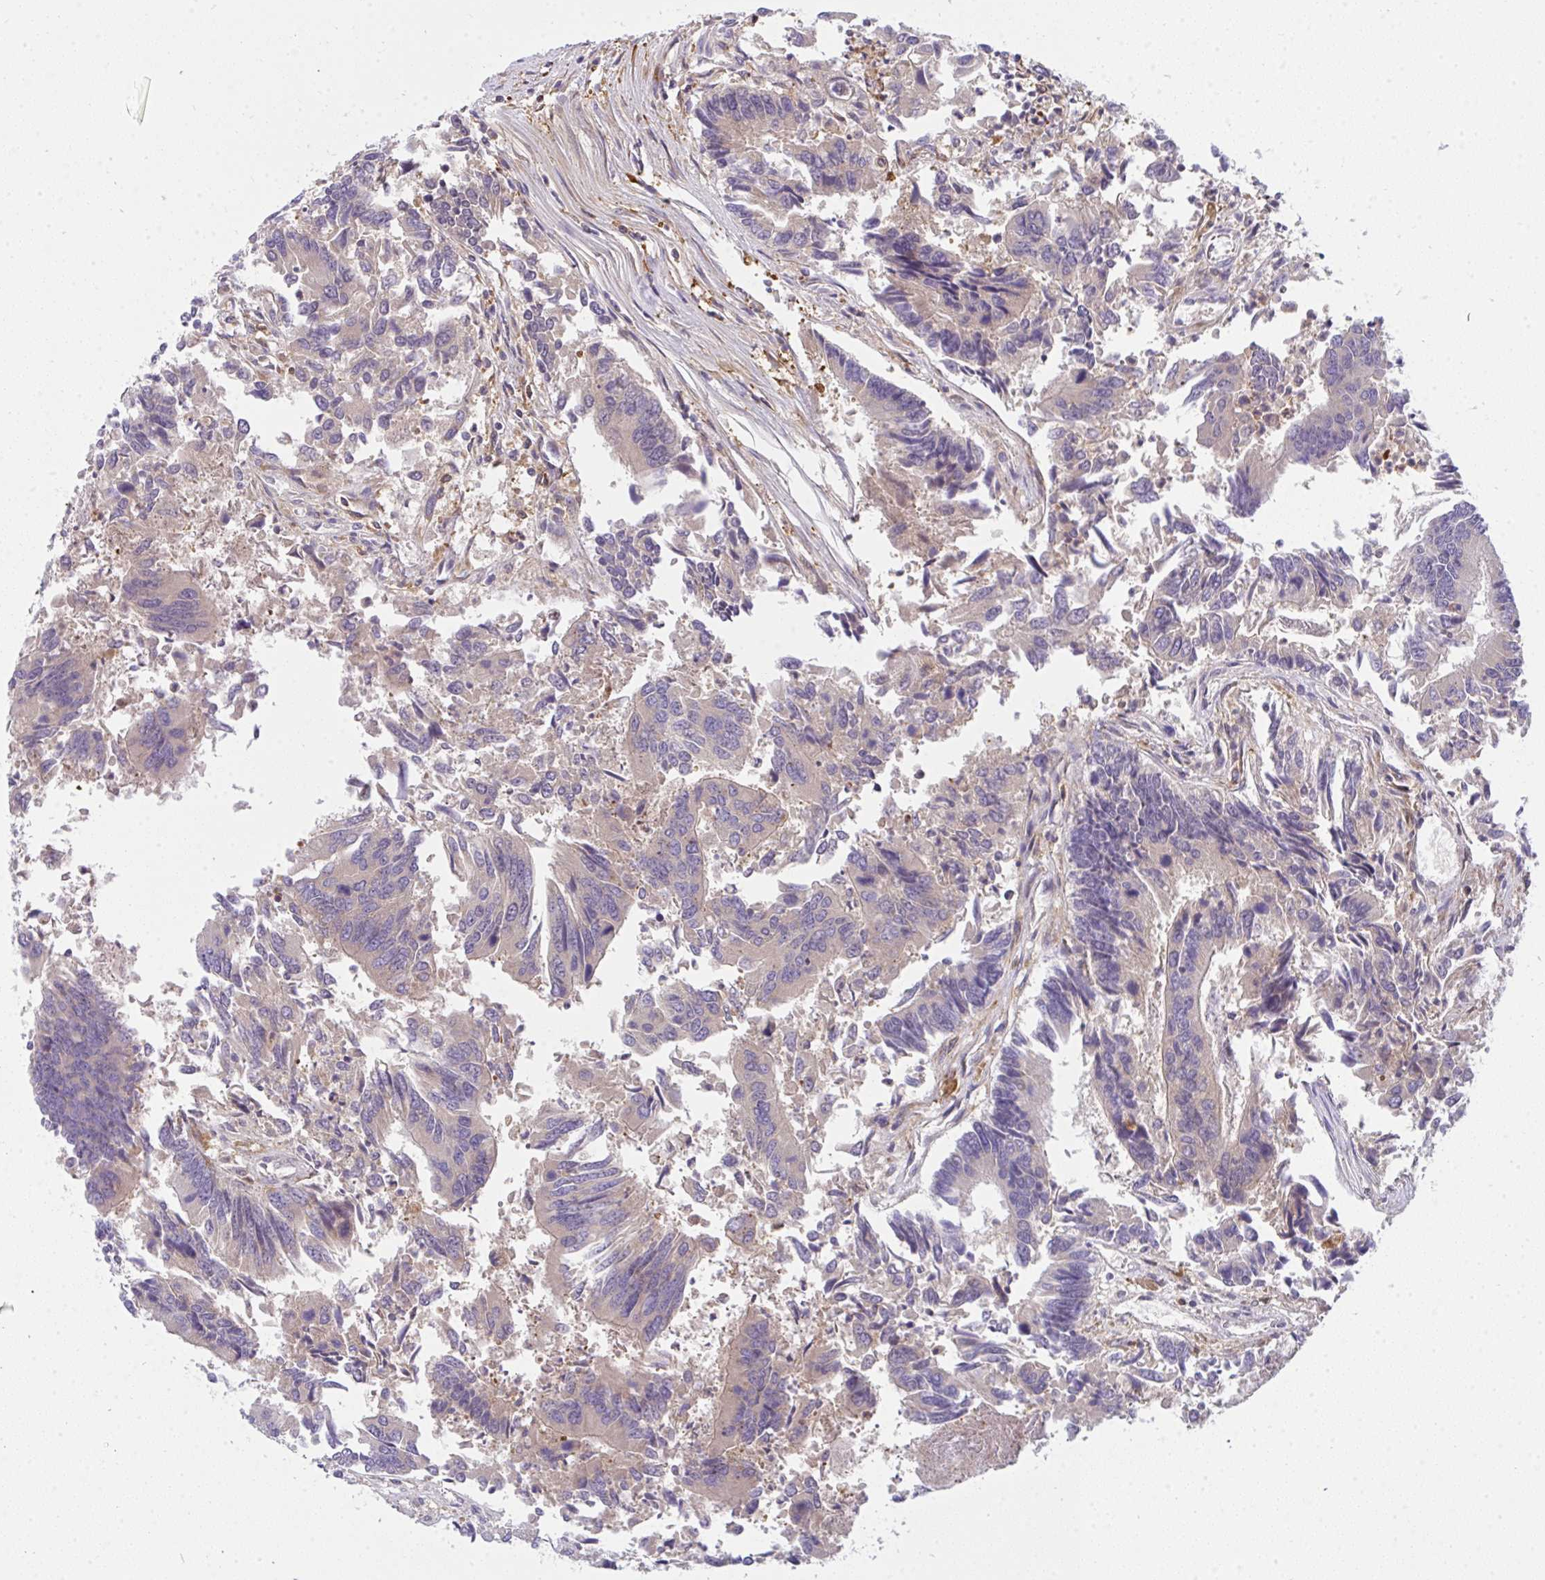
{"staining": {"intensity": "weak", "quantity": "<25%", "location": "cytoplasmic/membranous"}, "tissue": "colorectal cancer", "cell_type": "Tumor cells", "image_type": "cancer", "snomed": [{"axis": "morphology", "description": "Adenocarcinoma, NOS"}, {"axis": "topography", "description": "Colon"}], "caption": "This is an IHC histopathology image of human colorectal adenocarcinoma. There is no staining in tumor cells.", "gene": "SLC30A6", "patient": {"sex": "female", "age": 67}}